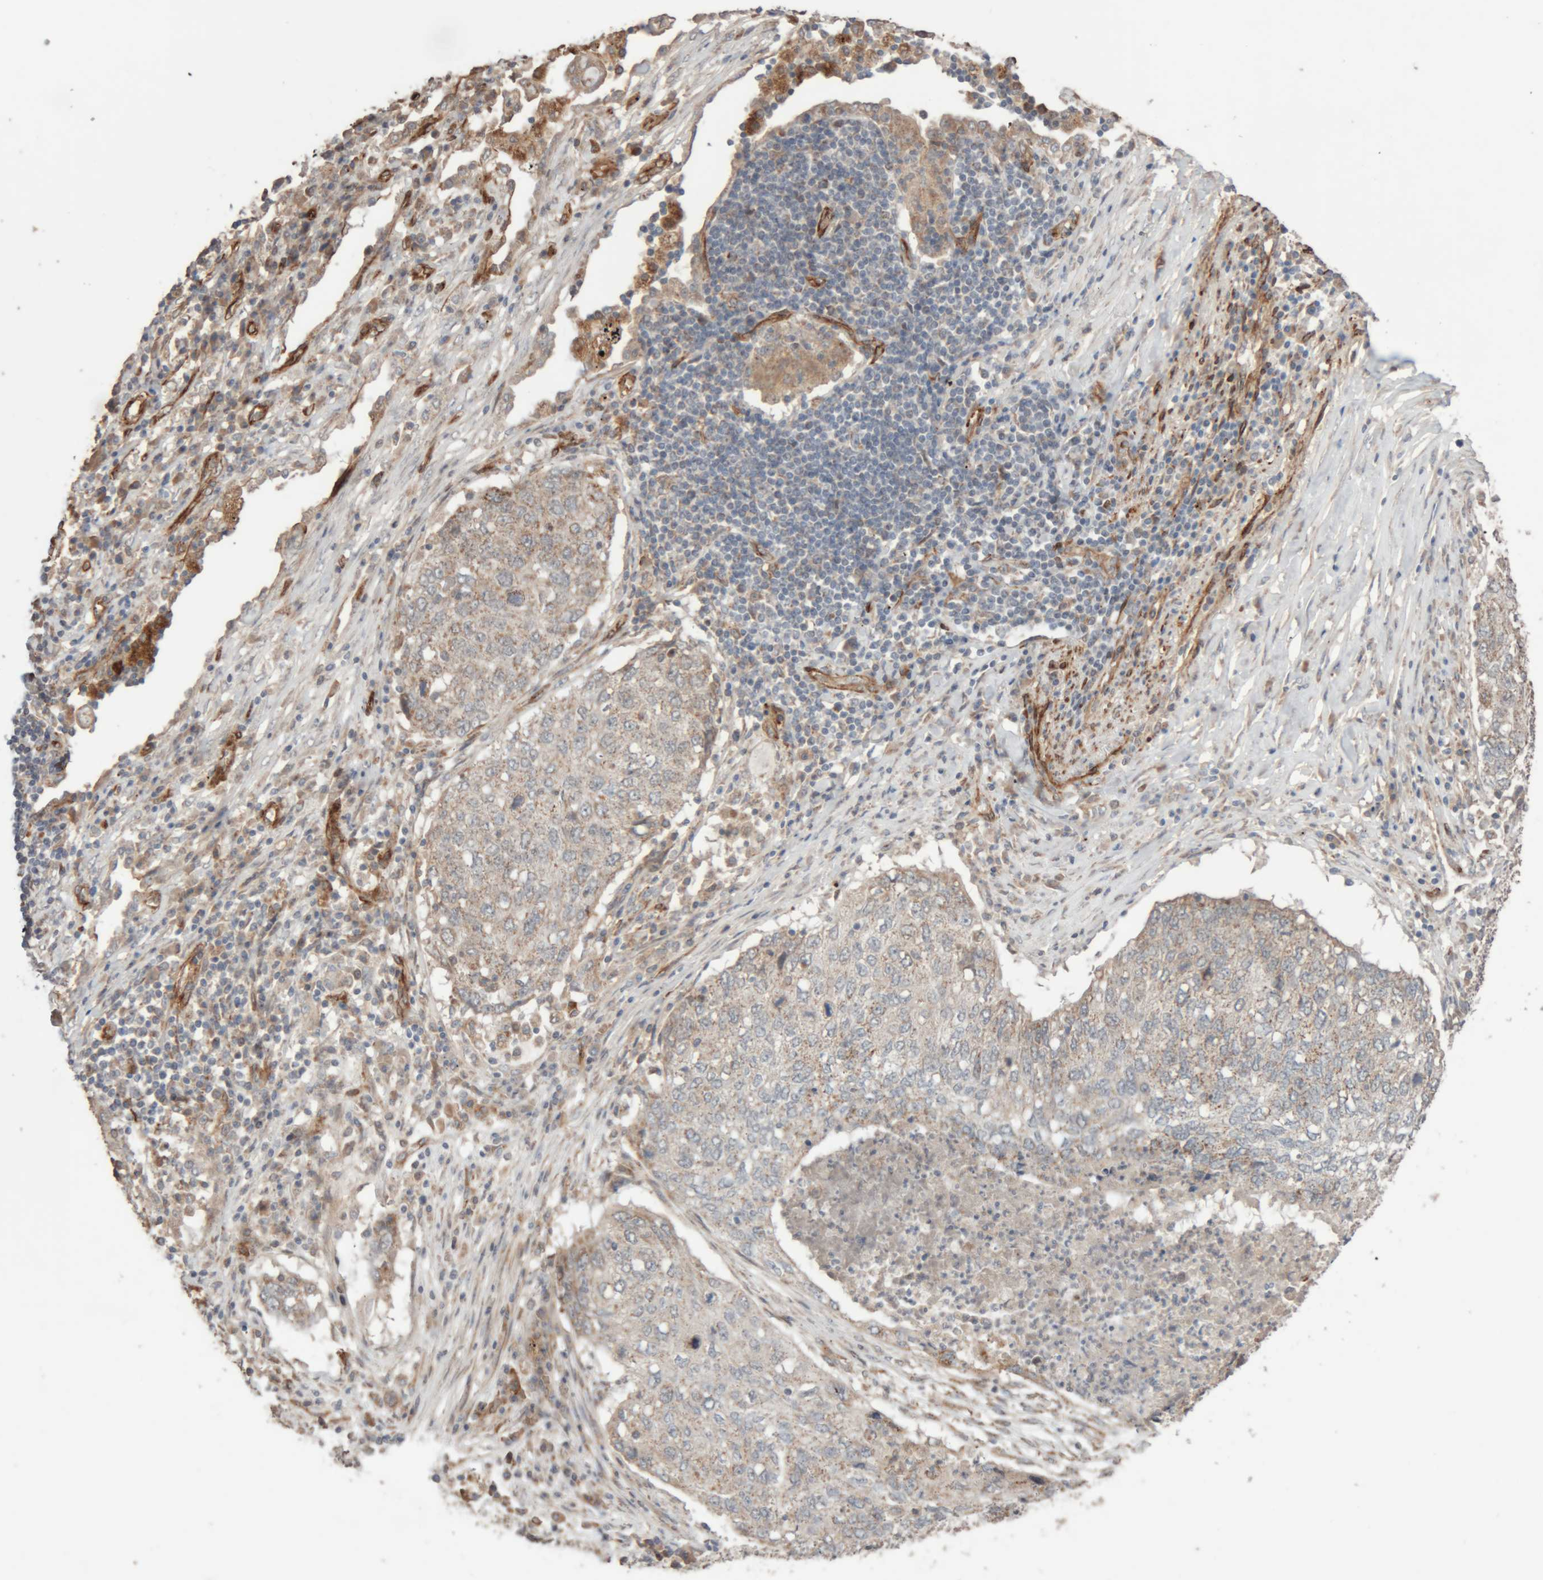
{"staining": {"intensity": "weak", "quantity": "<25%", "location": "cytoplasmic/membranous"}, "tissue": "lung cancer", "cell_type": "Tumor cells", "image_type": "cancer", "snomed": [{"axis": "morphology", "description": "Squamous cell carcinoma, NOS"}, {"axis": "topography", "description": "Lung"}], "caption": "The image reveals no significant staining in tumor cells of lung cancer. (Stains: DAB IHC with hematoxylin counter stain, Microscopy: brightfield microscopy at high magnification).", "gene": "RAB32", "patient": {"sex": "female", "age": 63}}